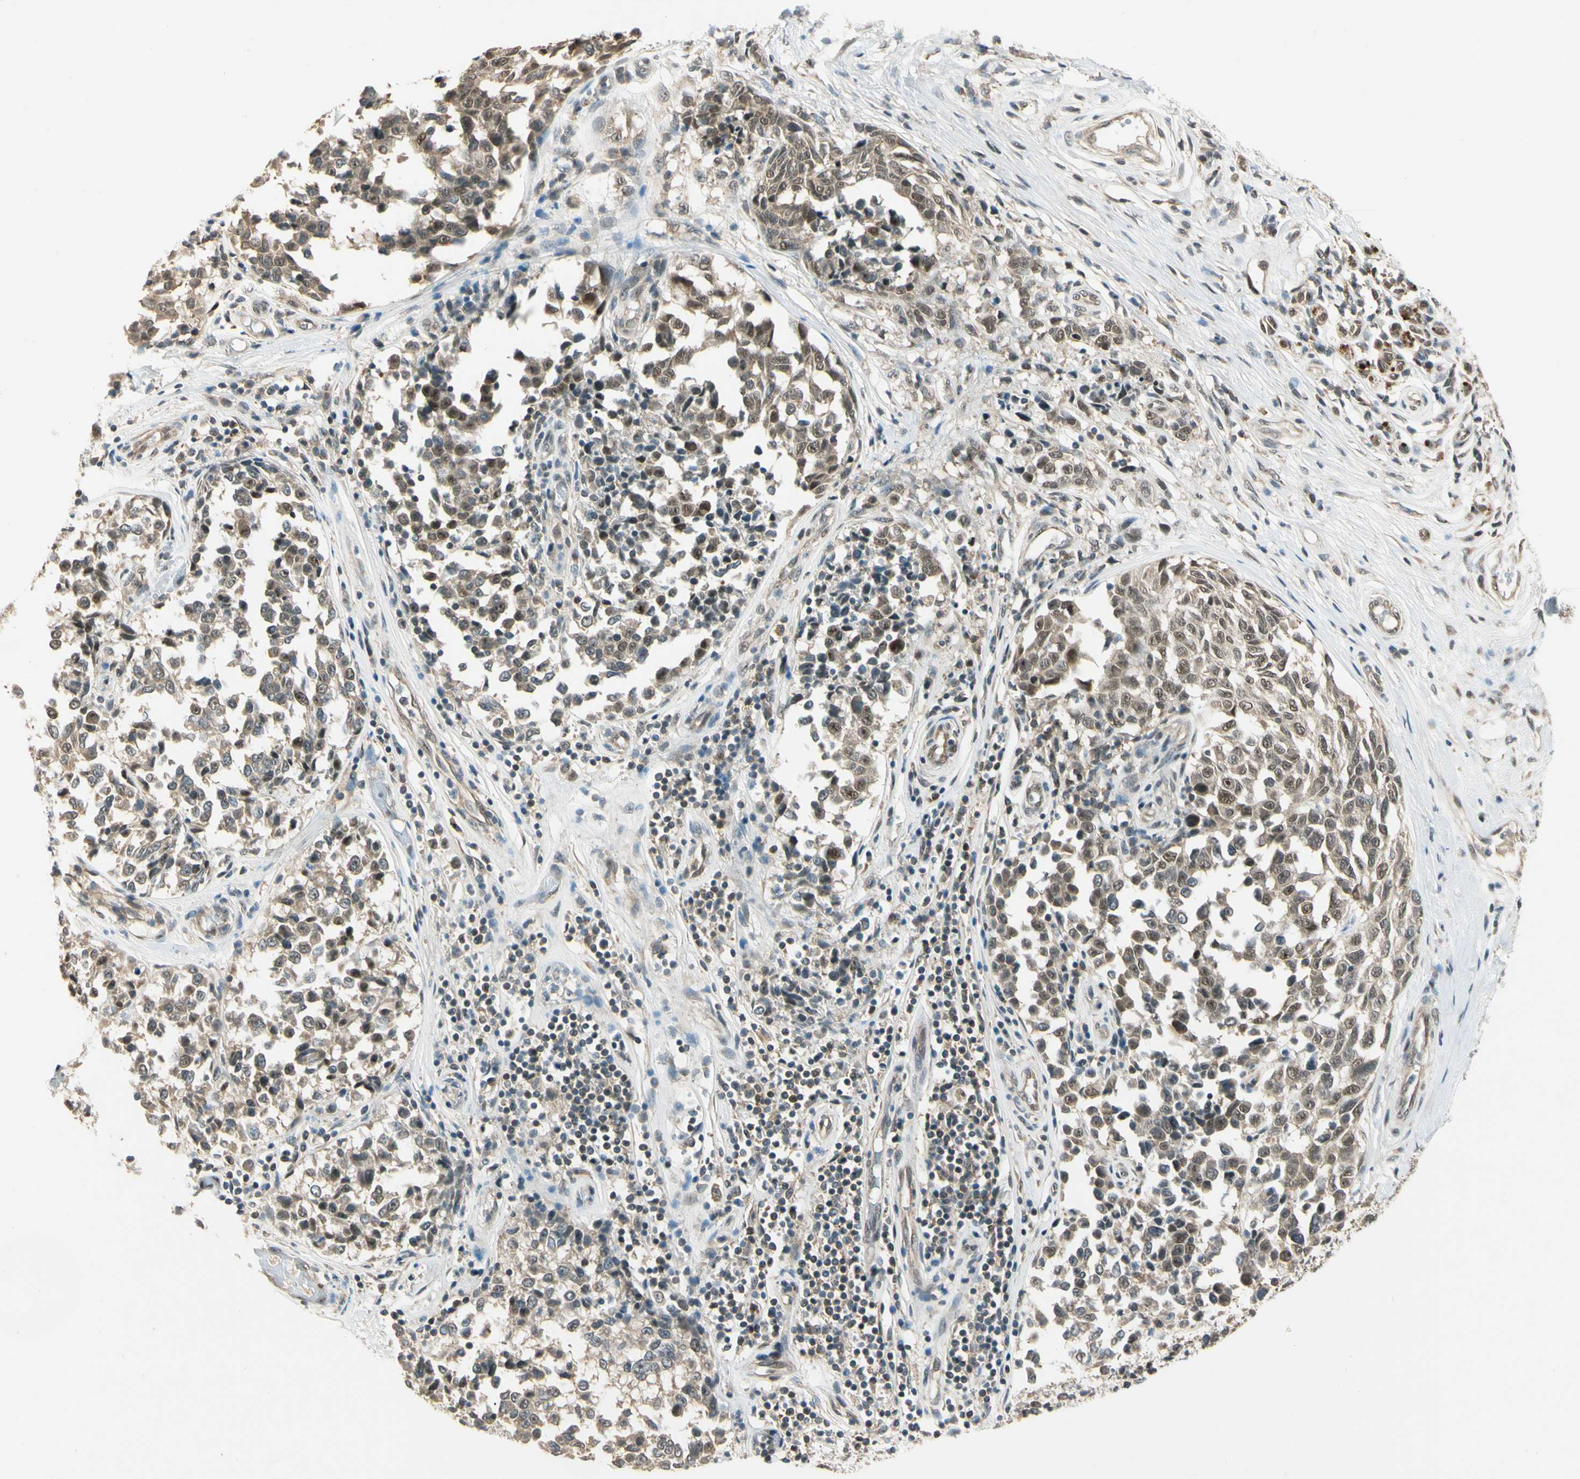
{"staining": {"intensity": "weak", "quantity": ">75%", "location": "cytoplasmic/membranous,nuclear"}, "tissue": "melanoma", "cell_type": "Tumor cells", "image_type": "cancer", "snomed": [{"axis": "morphology", "description": "Malignant melanoma, NOS"}, {"axis": "topography", "description": "Skin"}], "caption": "IHC histopathology image of neoplastic tissue: malignant melanoma stained using immunohistochemistry displays low levels of weak protein expression localized specifically in the cytoplasmic/membranous and nuclear of tumor cells, appearing as a cytoplasmic/membranous and nuclear brown color.", "gene": "ZSCAN12", "patient": {"sex": "female", "age": 64}}